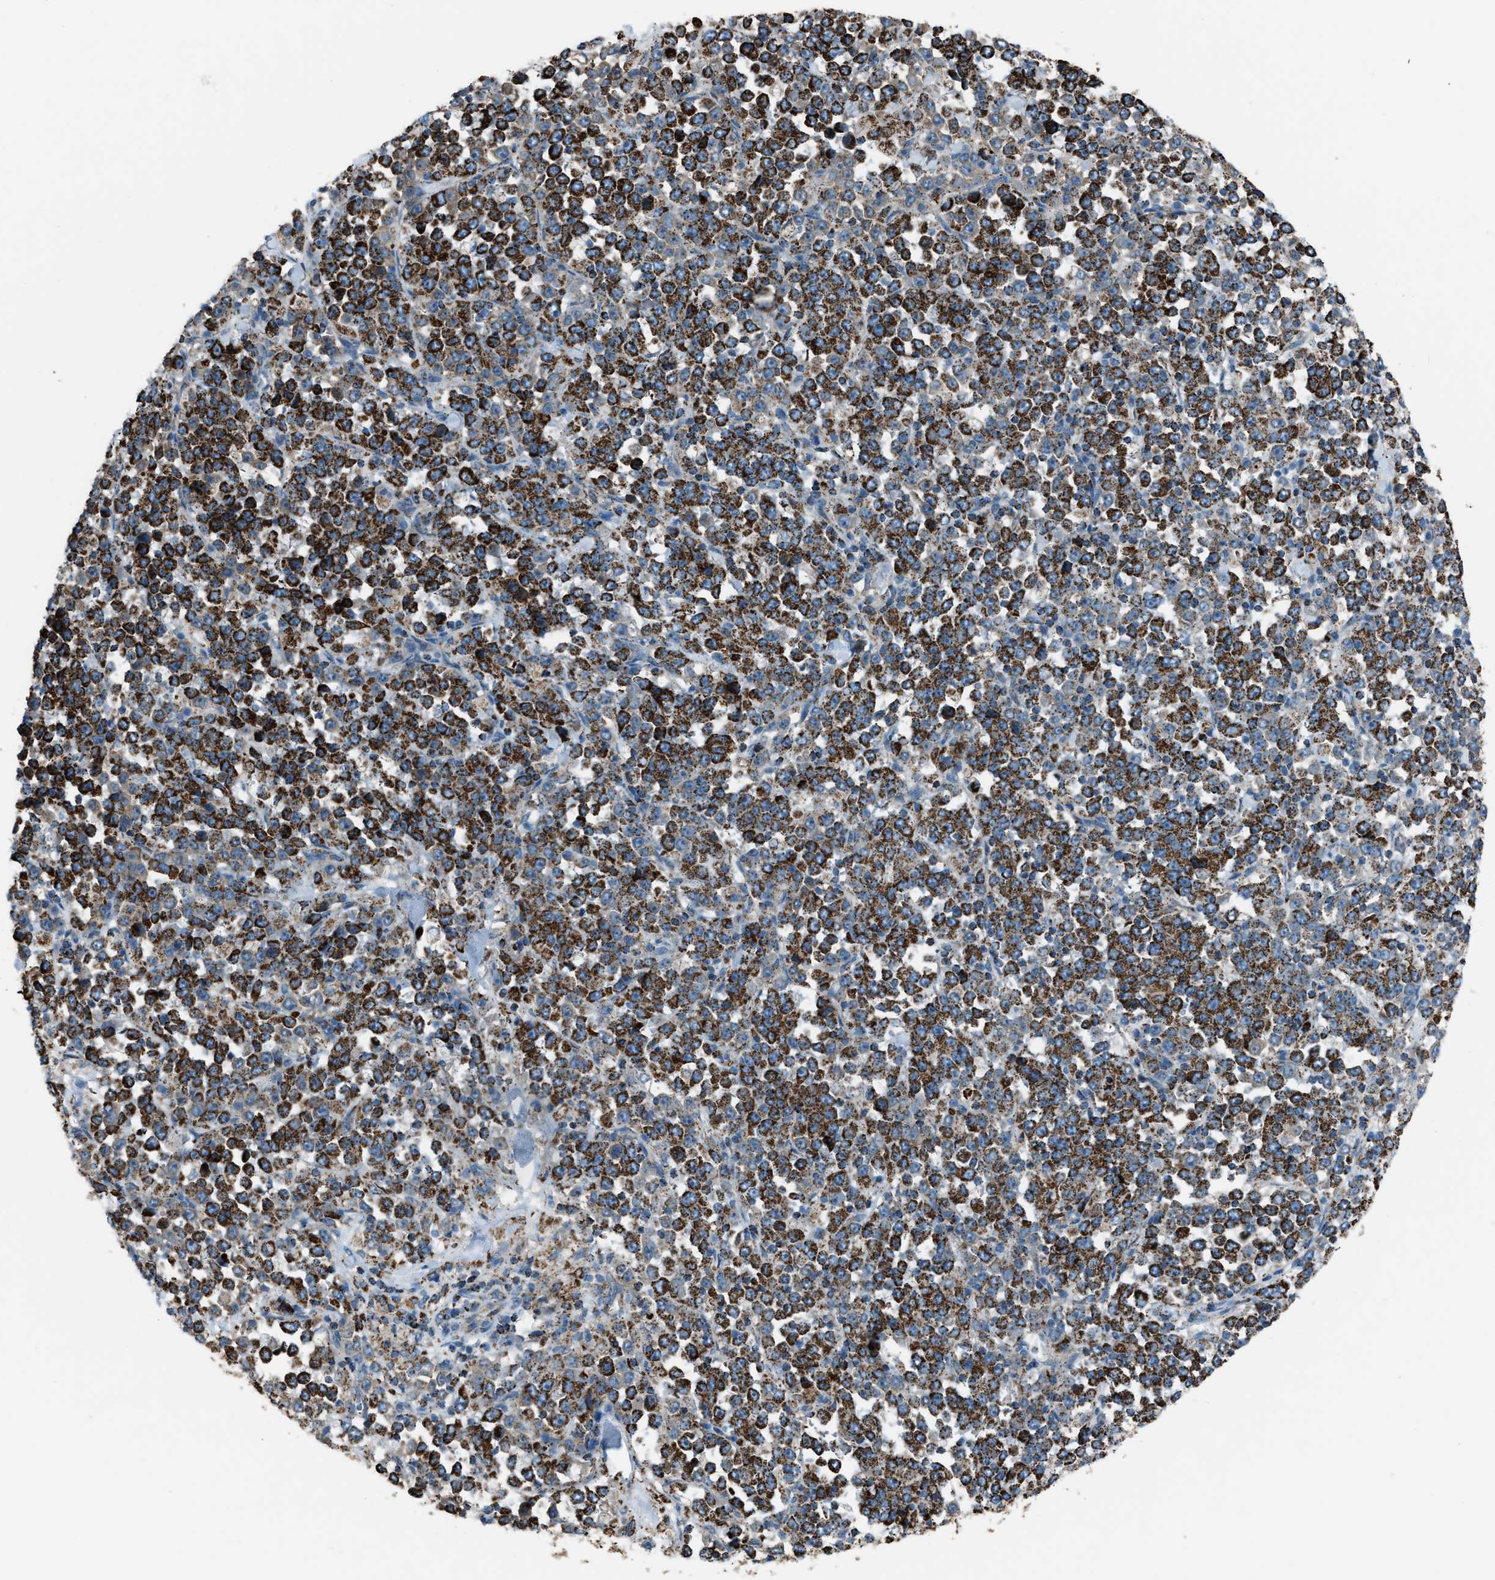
{"staining": {"intensity": "strong", "quantity": ">75%", "location": "cytoplasmic/membranous"}, "tissue": "stomach cancer", "cell_type": "Tumor cells", "image_type": "cancer", "snomed": [{"axis": "morphology", "description": "Normal tissue, NOS"}, {"axis": "morphology", "description": "Adenocarcinoma, NOS"}, {"axis": "topography", "description": "Stomach, upper"}, {"axis": "topography", "description": "Stomach"}], "caption": "Immunohistochemical staining of stomach adenocarcinoma exhibits strong cytoplasmic/membranous protein positivity in approximately >75% of tumor cells. The staining was performed using DAB to visualize the protein expression in brown, while the nuclei were stained in blue with hematoxylin (Magnification: 20x).", "gene": "MDH2", "patient": {"sex": "male", "age": 59}}